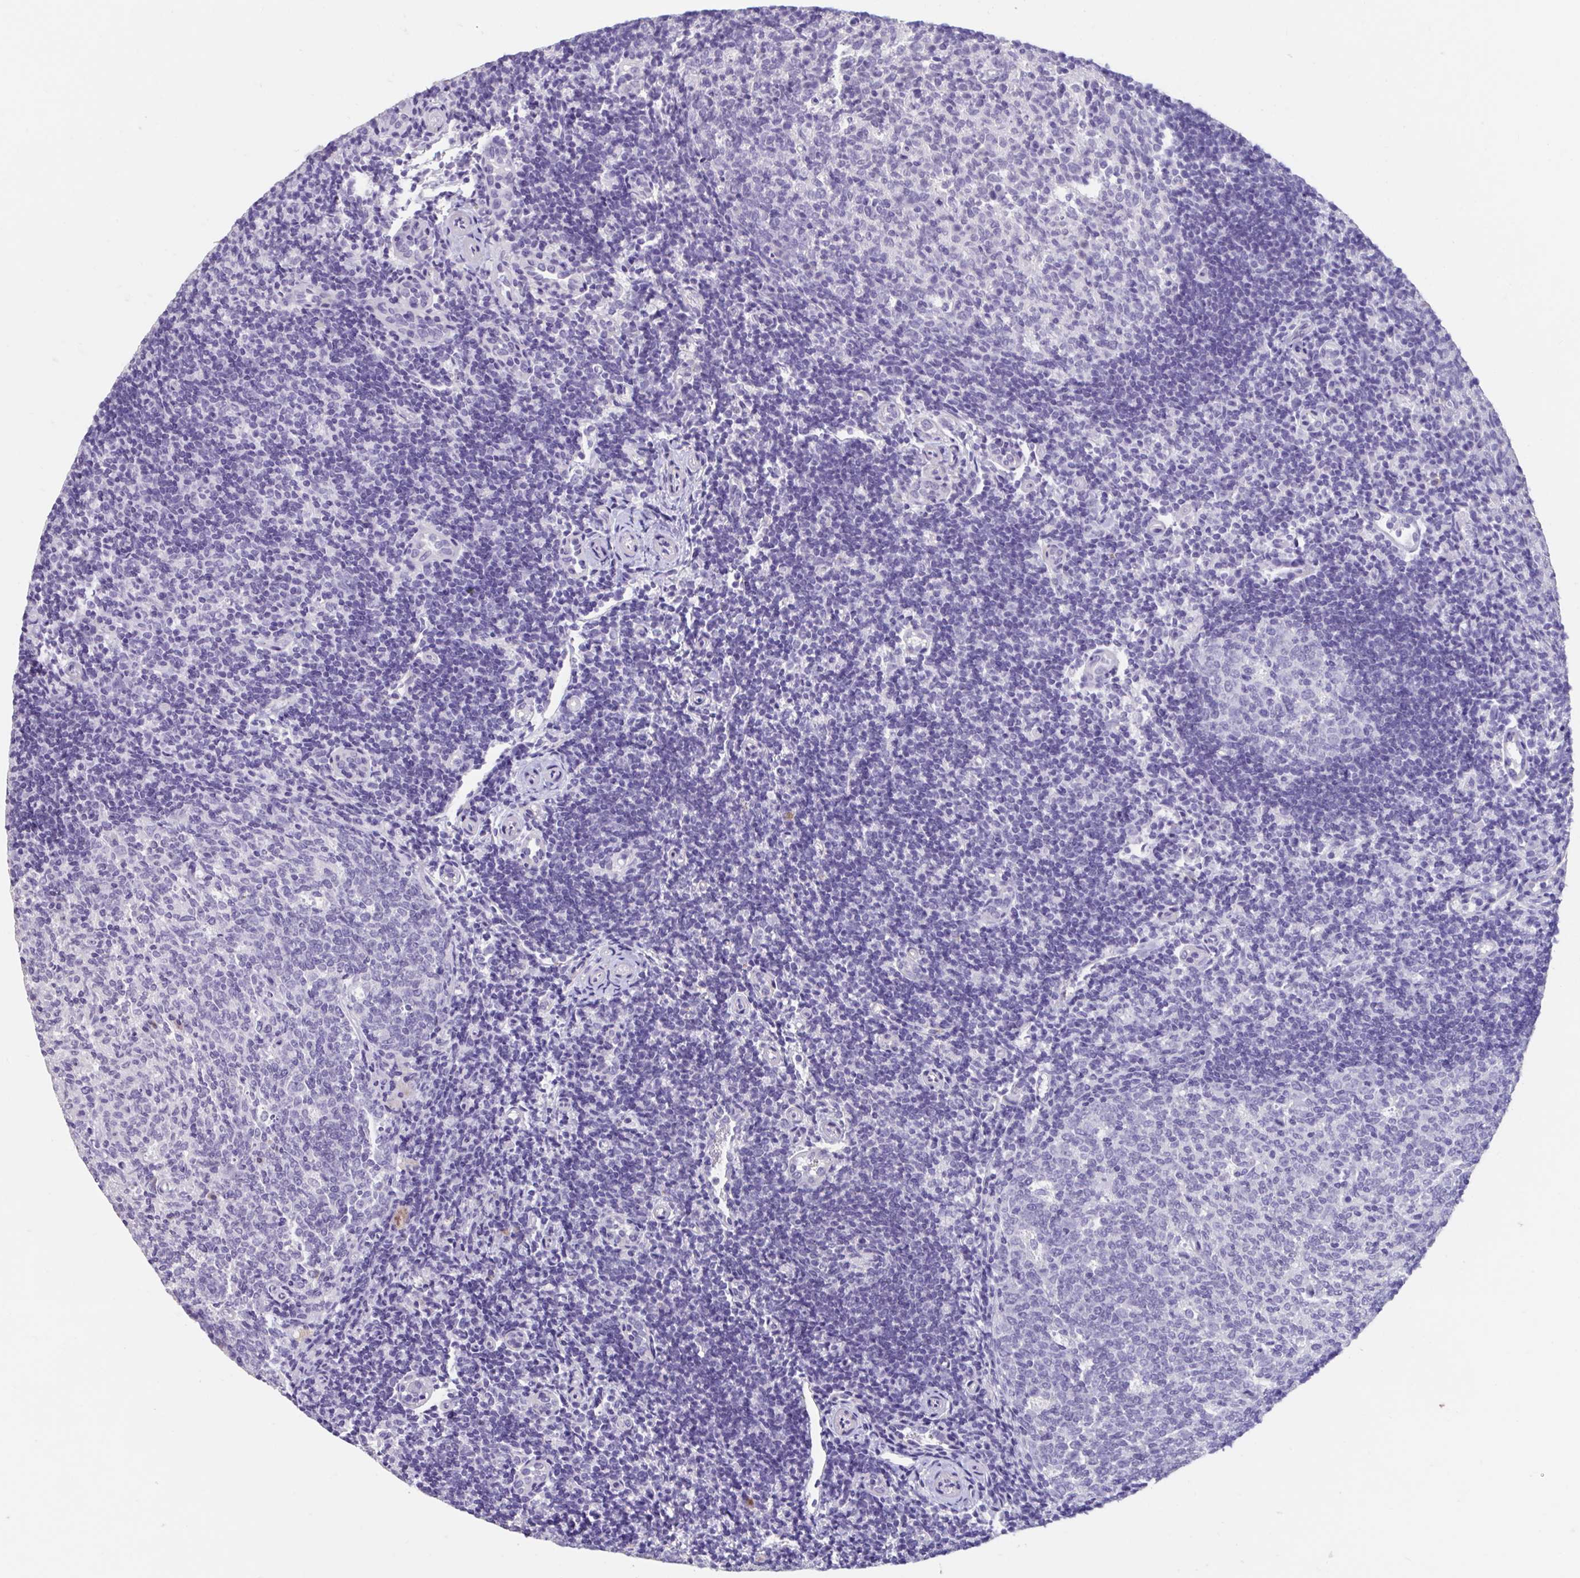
{"staining": {"intensity": "negative", "quantity": "none", "location": "none"}, "tissue": "tonsil", "cell_type": "Germinal center cells", "image_type": "normal", "snomed": [{"axis": "morphology", "description": "Normal tissue, NOS"}, {"axis": "topography", "description": "Tonsil"}], "caption": "This is an immunohistochemistry histopathology image of normal tonsil. There is no expression in germinal center cells.", "gene": "GPR162", "patient": {"sex": "female", "age": 10}}